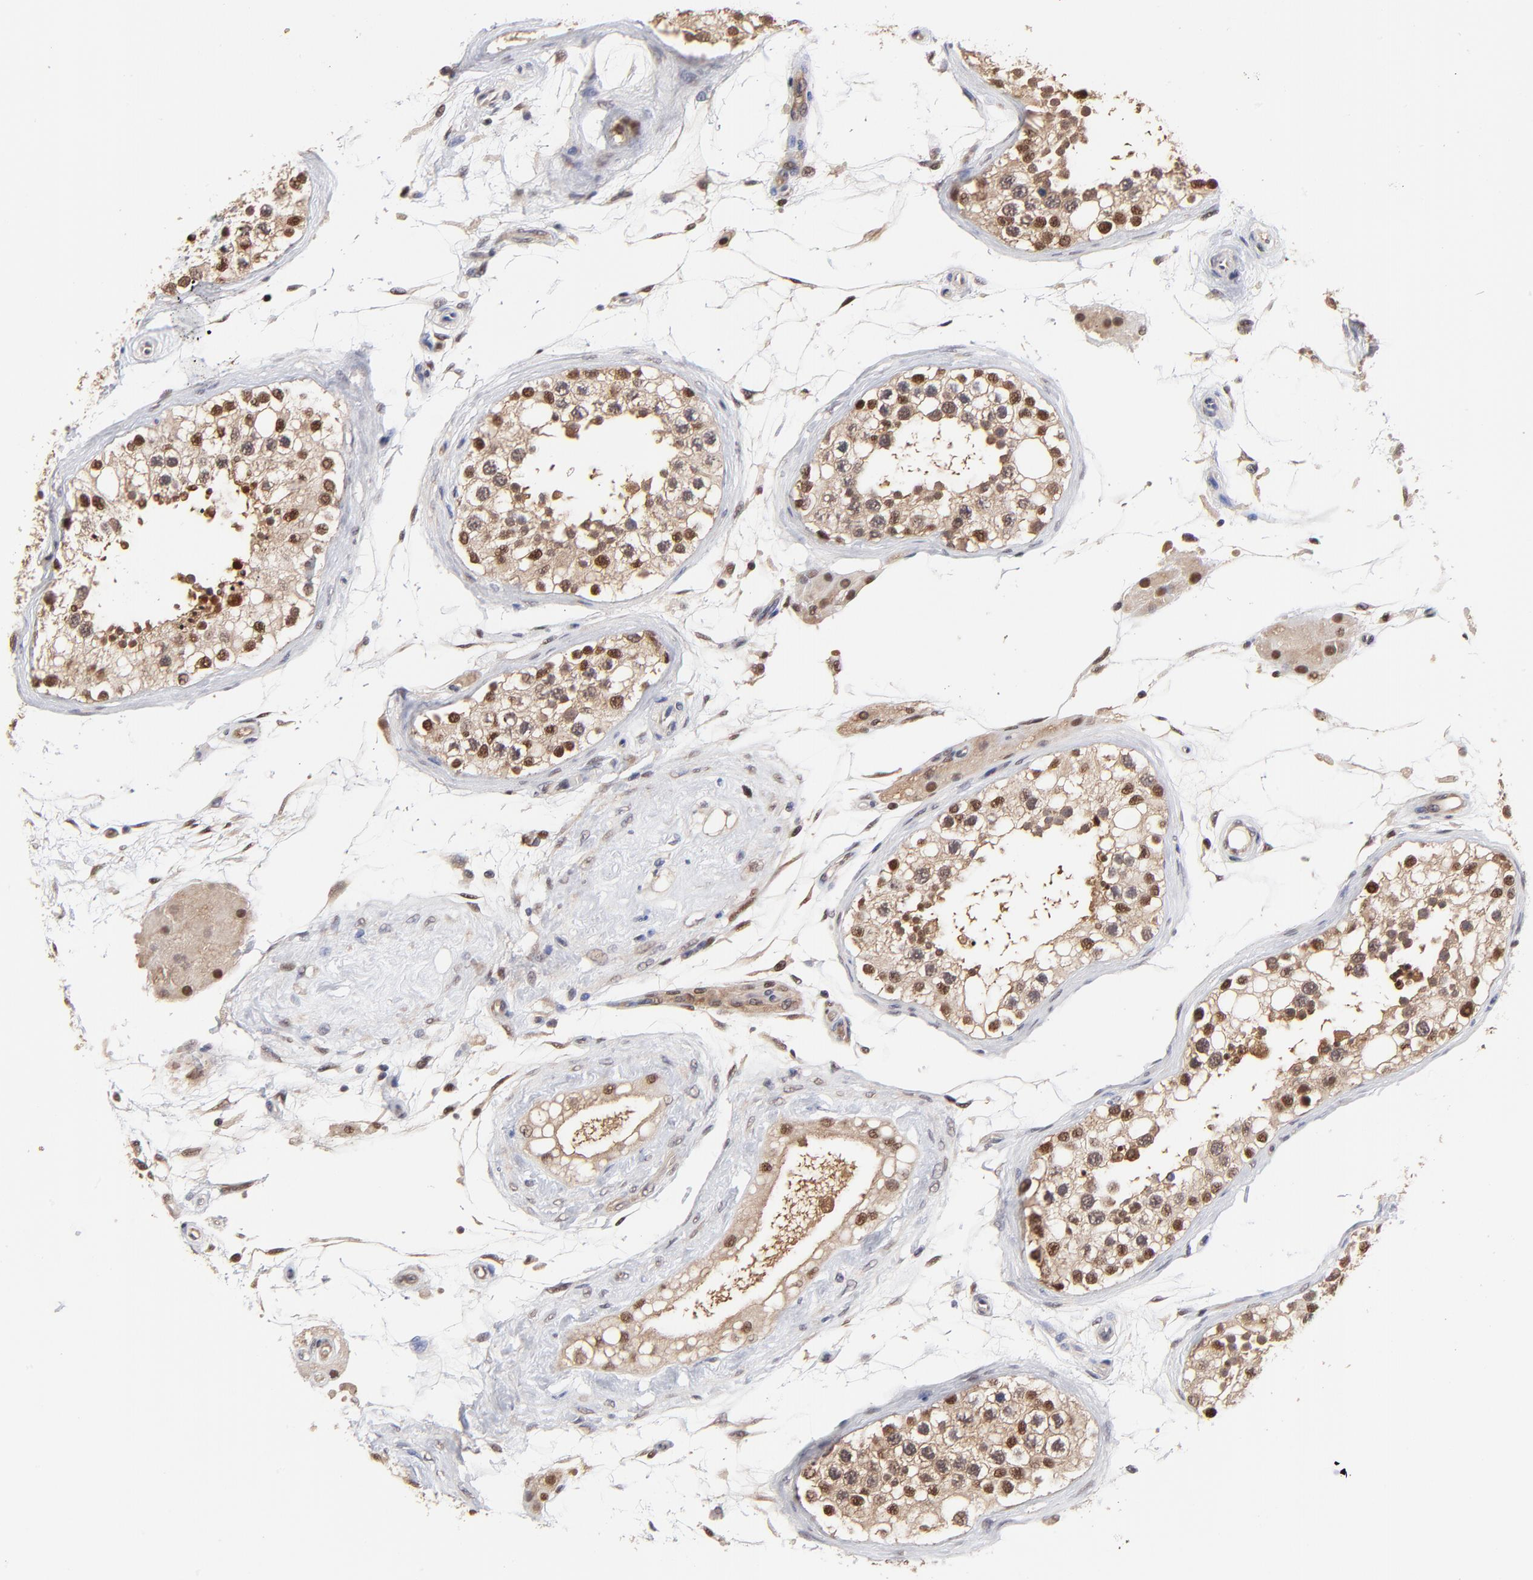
{"staining": {"intensity": "moderate", "quantity": "25%-75%", "location": "nuclear"}, "tissue": "testis", "cell_type": "Cells in seminiferous ducts", "image_type": "normal", "snomed": [{"axis": "morphology", "description": "Normal tissue, NOS"}, {"axis": "topography", "description": "Testis"}], "caption": "Protein expression analysis of unremarkable testis shows moderate nuclear positivity in approximately 25%-75% of cells in seminiferous ducts.", "gene": "PSMC4", "patient": {"sex": "male", "age": 68}}